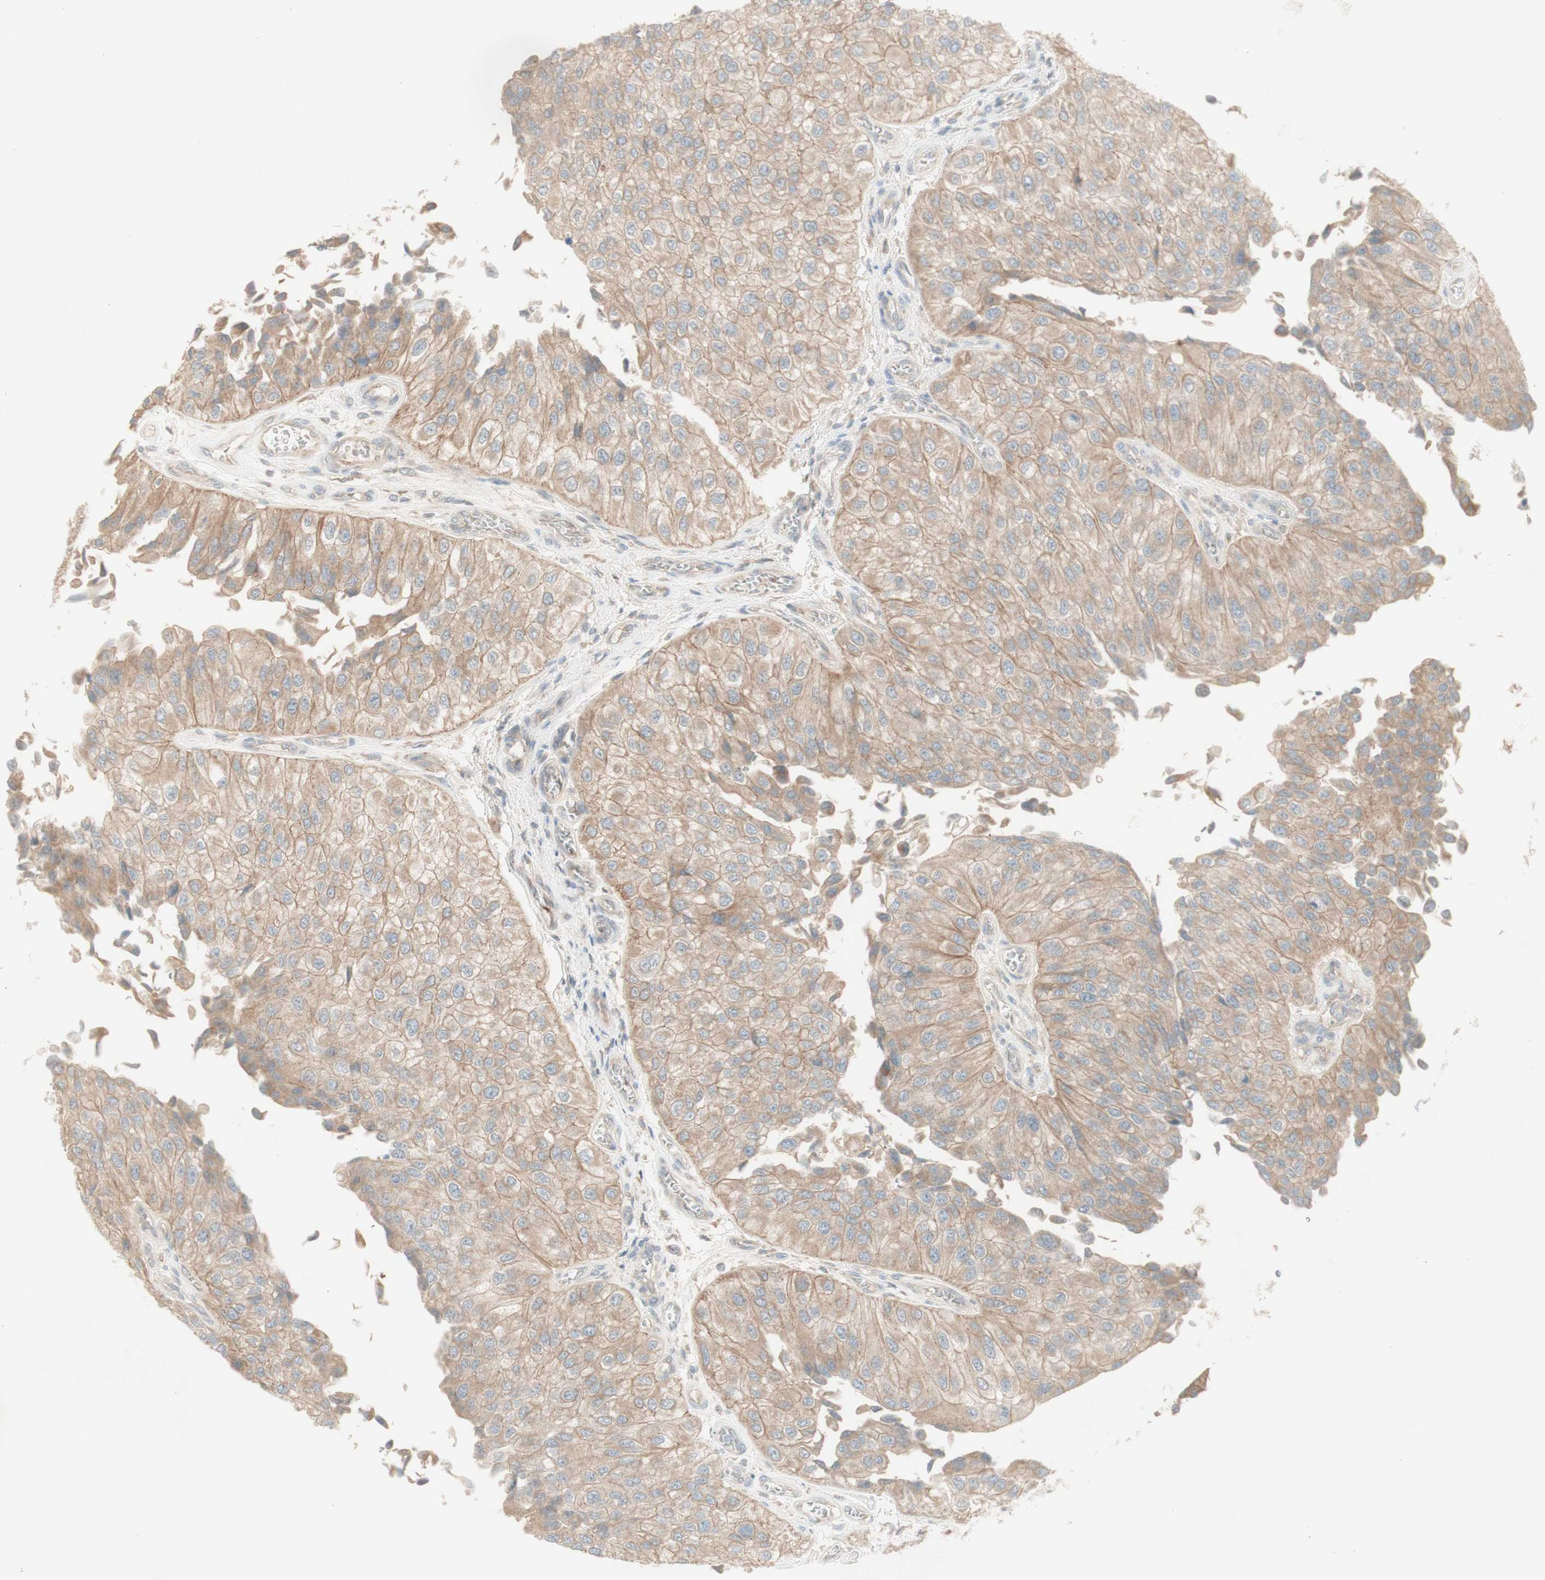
{"staining": {"intensity": "moderate", "quantity": ">75%", "location": "cytoplasmic/membranous"}, "tissue": "urothelial cancer", "cell_type": "Tumor cells", "image_type": "cancer", "snomed": [{"axis": "morphology", "description": "Urothelial carcinoma, High grade"}, {"axis": "topography", "description": "Kidney"}, {"axis": "topography", "description": "Urinary bladder"}], "caption": "Tumor cells show medium levels of moderate cytoplasmic/membranous expression in about >75% of cells in urothelial carcinoma (high-grade).", "gene": "PTGER4", "patient": {"sex": "male", "age": 77}}